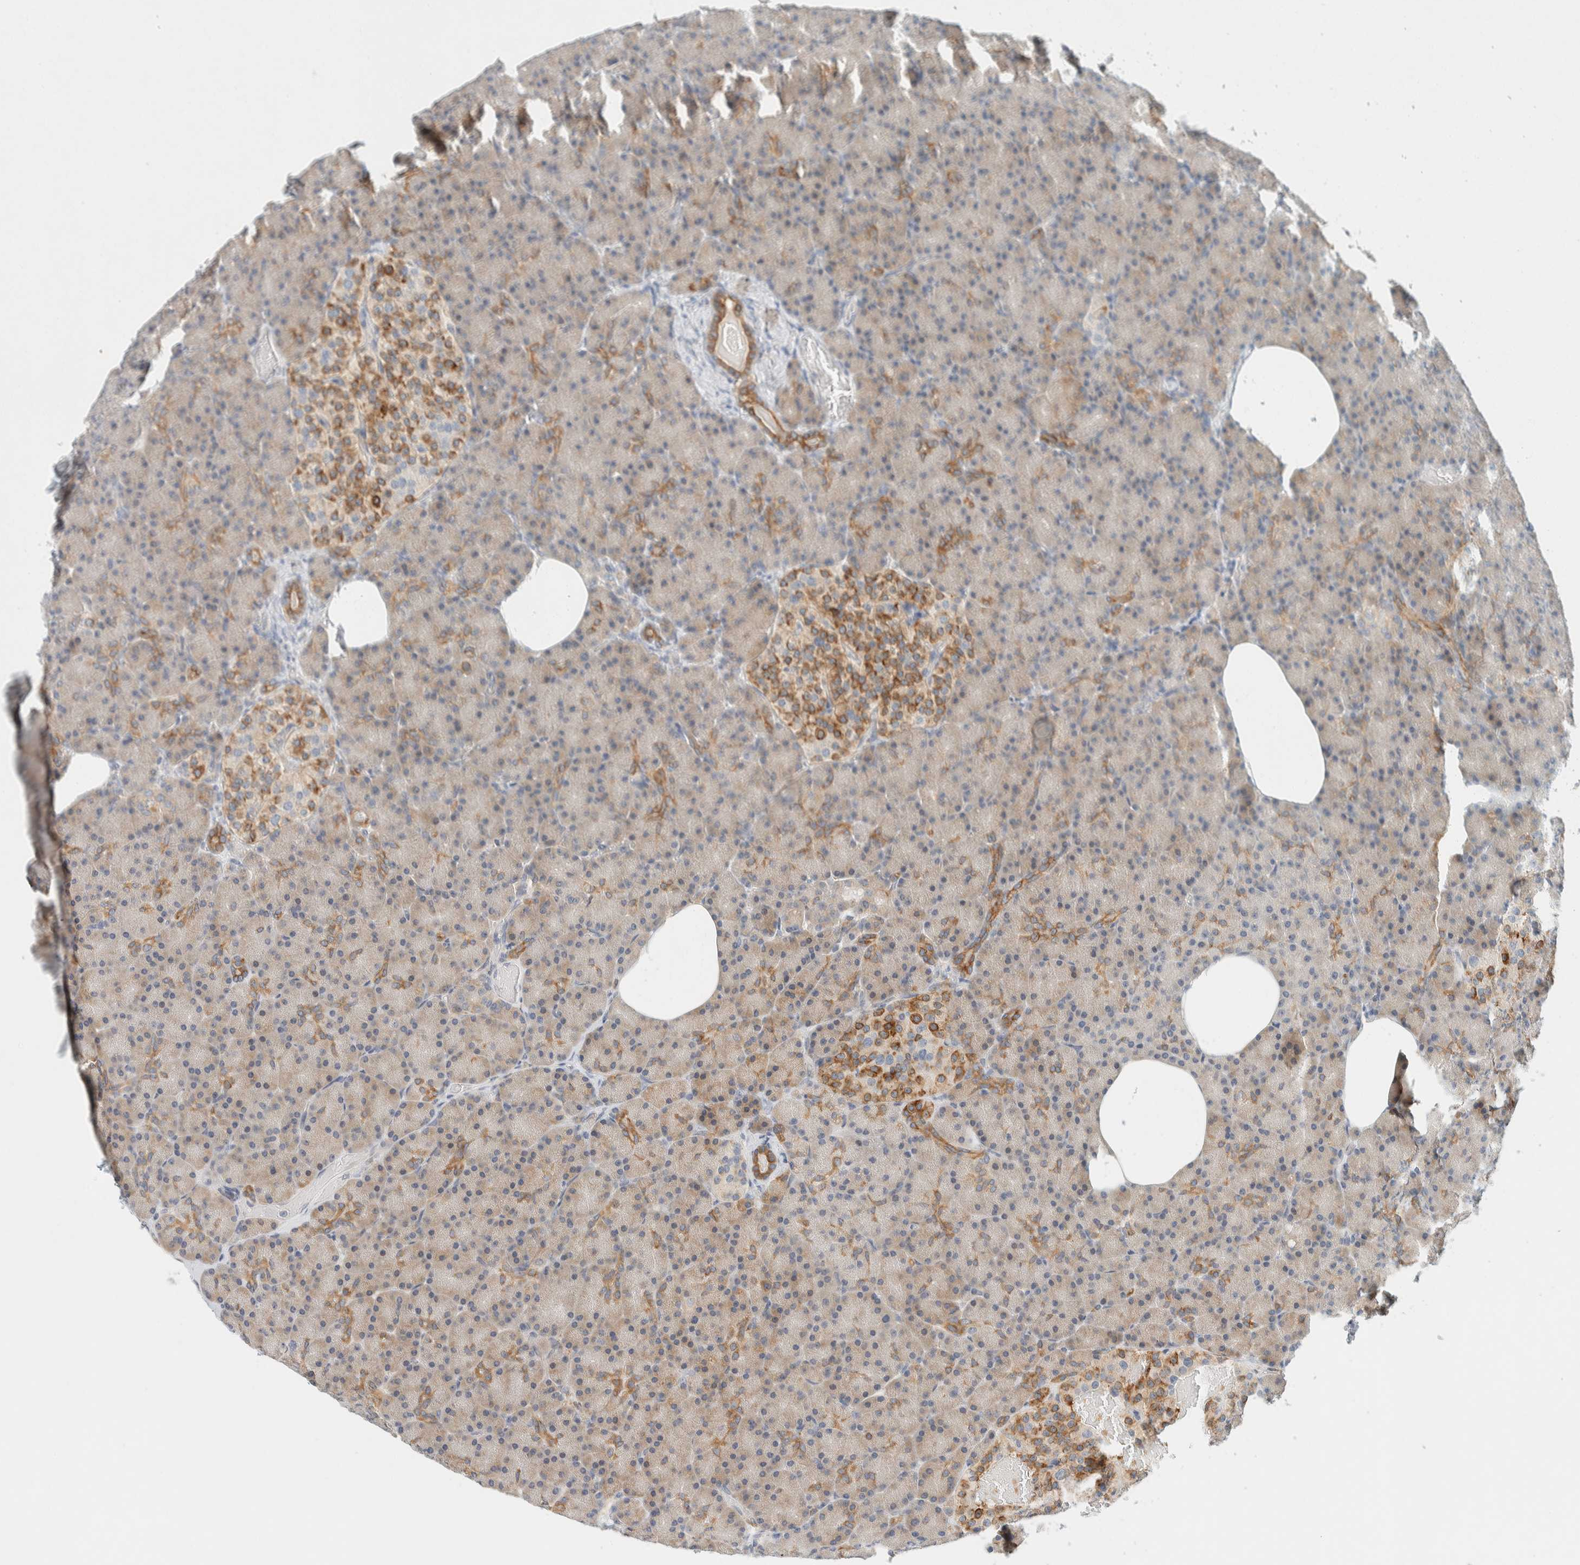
{"staining": {"intensity": "moderate", "quantity": "<25%", "location": "cytoplasmic/membranous"}, "tissue": "pancreas", "cell_type": "Exocrine glandular cells", "image_type": "normal", "snomed": [{"axis": "morphology", "description": "Normal tissue, NOS"}, {"axis": "topography", "description": "Pancreas"}], "caption": "Immunohistochemical staining of unremarkable human pancreas demonstrates low levels of moderate cytoplasmic/membranous expression in approximately <25% of exocrine glandular cells.", "gene": "SUMF2", "patient": {"sex": "female", "age": 43}}